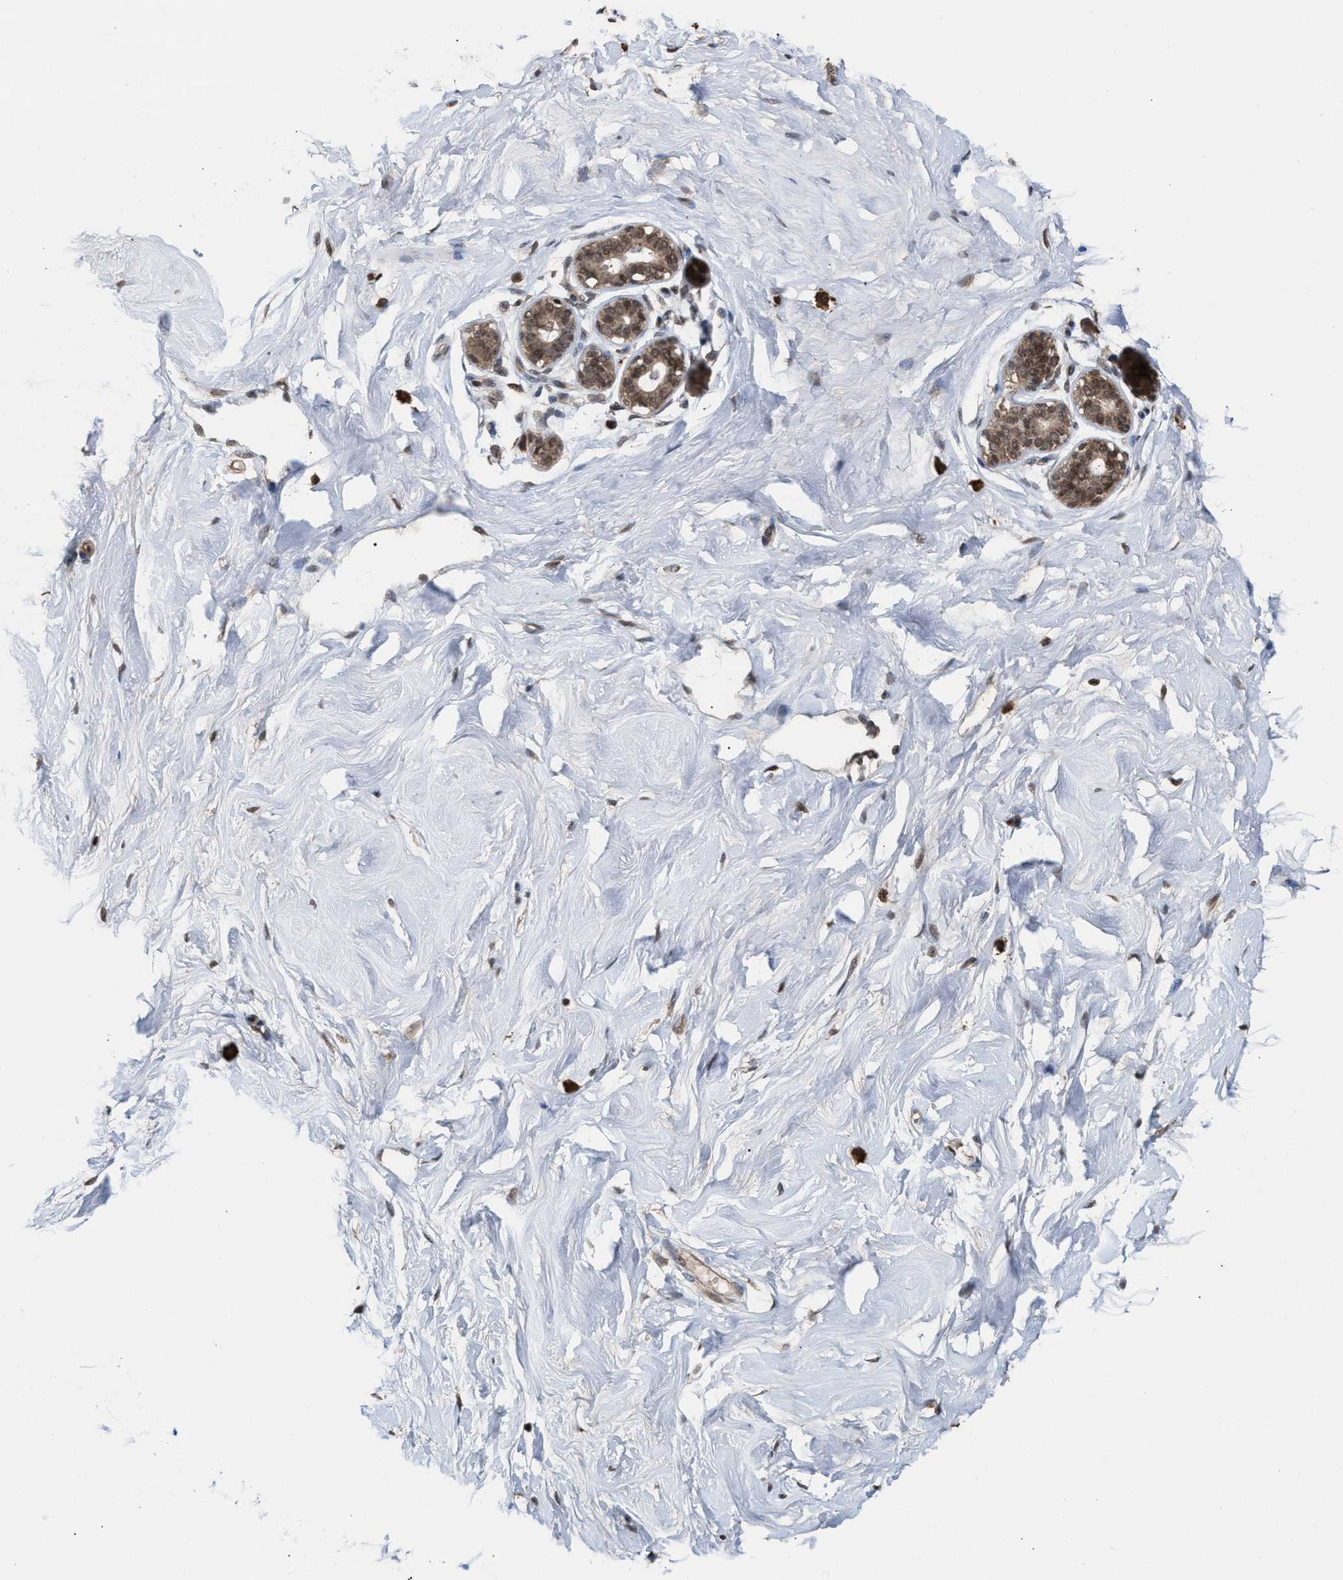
{"staining": {"intensity": "moderate", "quantity": ">75%", "location": "cytoplasmic/membranous,nuclear"}, "tissue": "breast", "cell_type": "Glandular cells", "image_type": "normal", "snomed": [{"axis": "morphology", "description": "Normal tissue, NOS"}, {"axis": "topography", "description": "Breast"}], "caption": "An immunohistochemistry (IHC) micrograph of benign tissue is shown. Protein staining in brown labels moderate cytoplasmic/membranous,nuclear positivity in breast within glandular cells. The protein is stained brown, and the nuclei are stained in blue (DAB (3,3'-diaminobenzidine) IHC with brightfield microscopy, high magnification).", "gene": "C9orf78", "patient": {"sex": "female", "age": 23}}